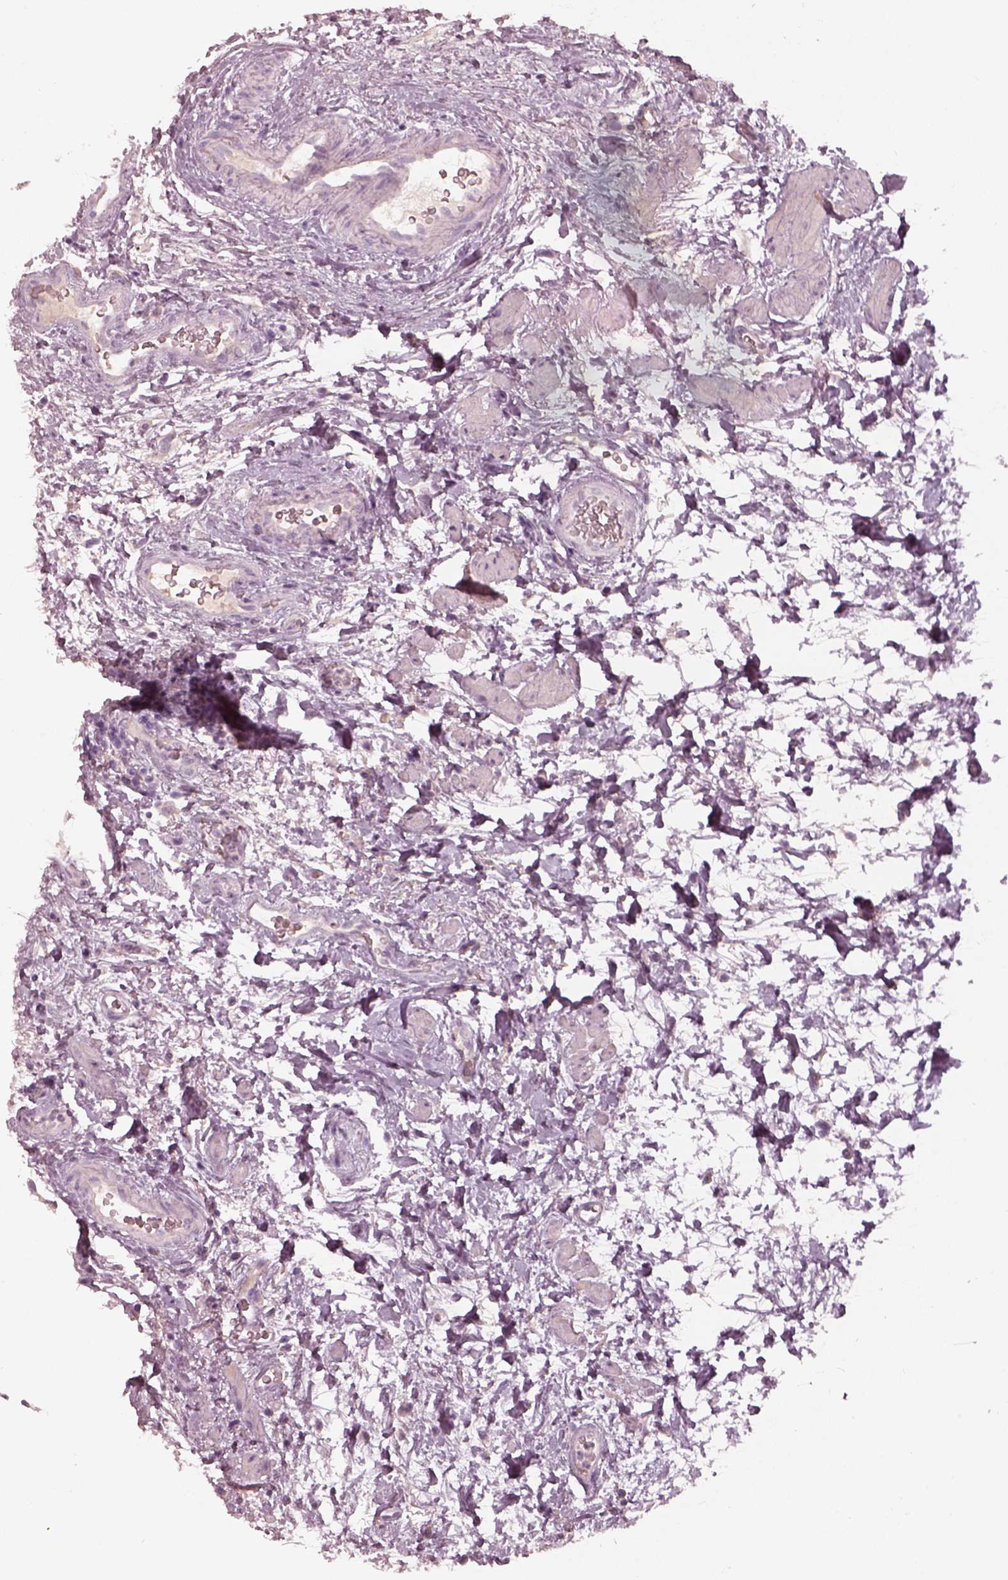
{"staining": {"intensity": "negative", "quantity": "none", "location": "none"}, "tissue": "urinary bladder", "cell_type": "Urothelial cells", "image_type": "normal", "snomed": [{"axis": "morphology", "description": "Normal tissue, NOS"}, {"axis": "topography", "description": "Urinary bladder"}], "caption": "A histopathology image of urinary bladder stained for a protein reveals no brown staining in urothelial cells. The staining was performed using DAB (3,3'-diaminobenzidine) to visualize the protein expression in brown, while the nuclei were stained in blue with hematoxylin (Magnification: 20x).", "gene": "SPATA6L", "patient": {"sex": "male", "age": 69}}